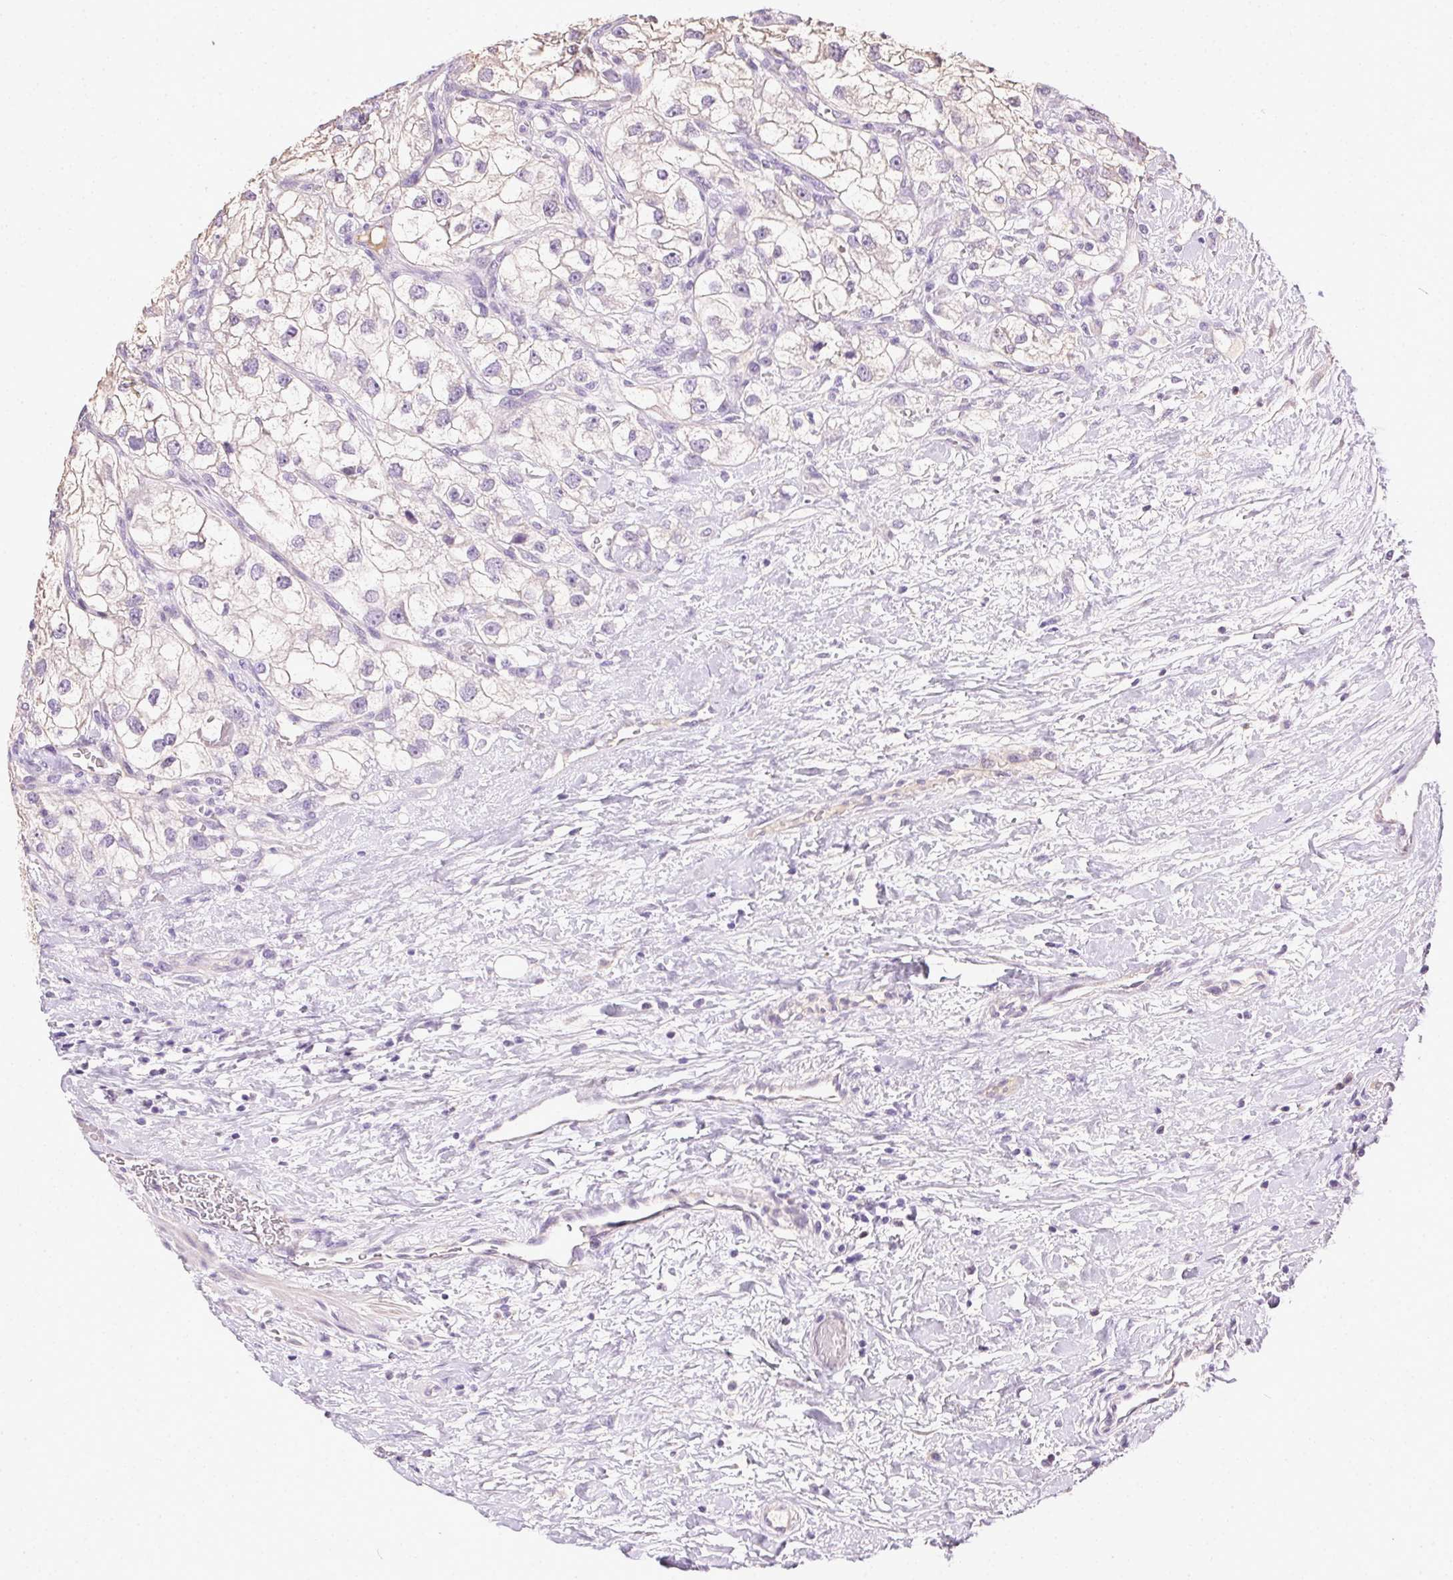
{"staining": {"intensity": "negative", "quantity": "none", "location": "none"}, "tissue": "renal cancer", "cell_type": "Tumor cells", "image_type": "cancer", "snomed": [{"axis": "morphology", "description": "Adenocarcinoma, NOS"}, {"axis": "topography", "description": "Kidney"}], "caption": "Tumor cells show no significant protein expression in adenocarcinoma (renal).", "gene": "SYCE2", "patient": {"sex": "male", "age": 59}}